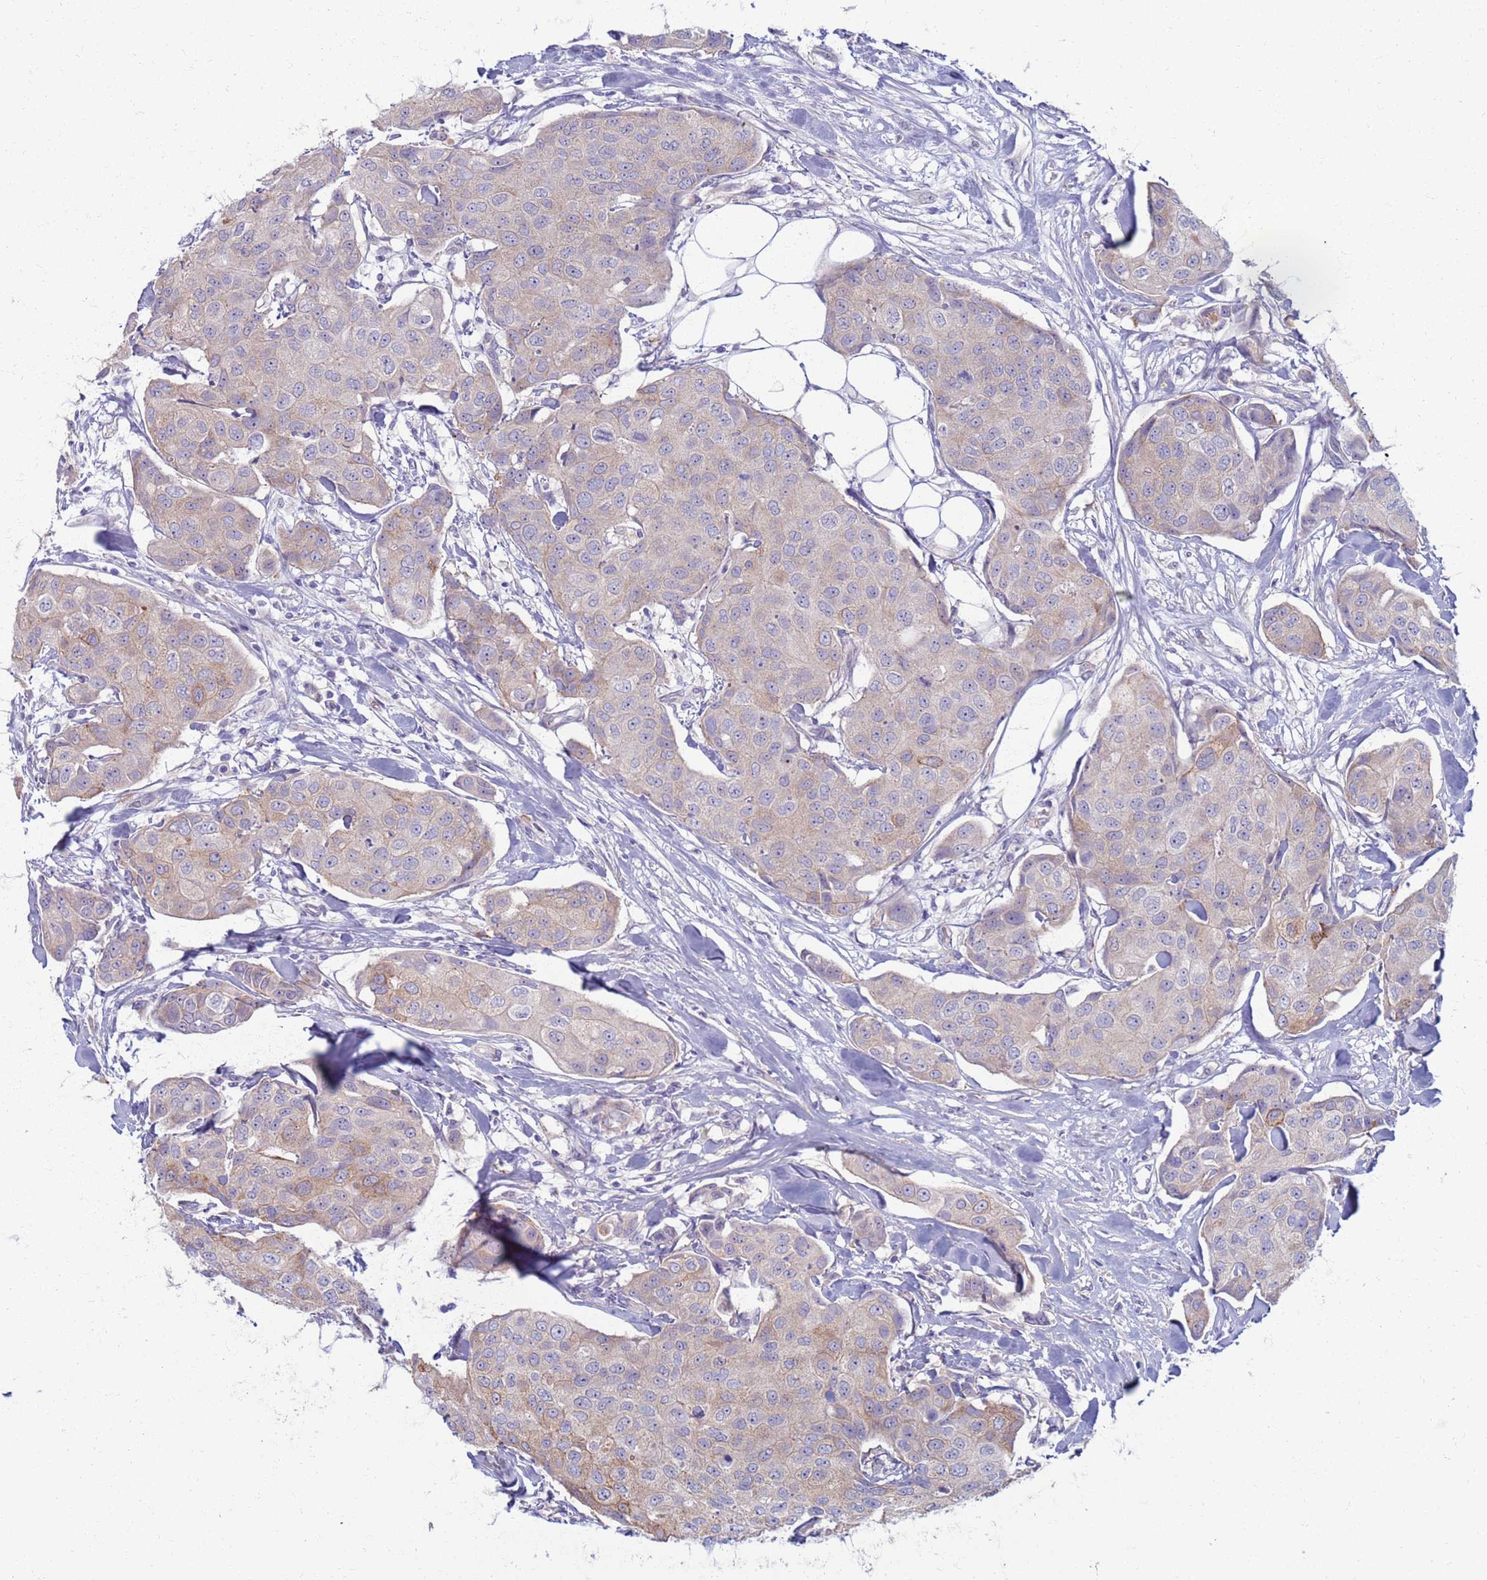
{"staining": {"intensity": "weak", "quantity": "25%-75%", "location": "cytoplasmic/membranous"}, "tissue": "breast cancer", "cell_type": "Tumor cells", "image_type": "cancer", "snomed": [{"axis": "morphology", "description": "Duct carcinoma"}, {"axis": "topography", "description": "Breast"}, {"axis": "topography", "description": "Lymph node"}], "caption": "The photomicrograph displays staining of breast cancer, revealing weak cytoplasmic/membranous protein expression (brown color) within tumor cells.", "gene": "CLCA2", "patient": {"sex": "female", "age": 80}}